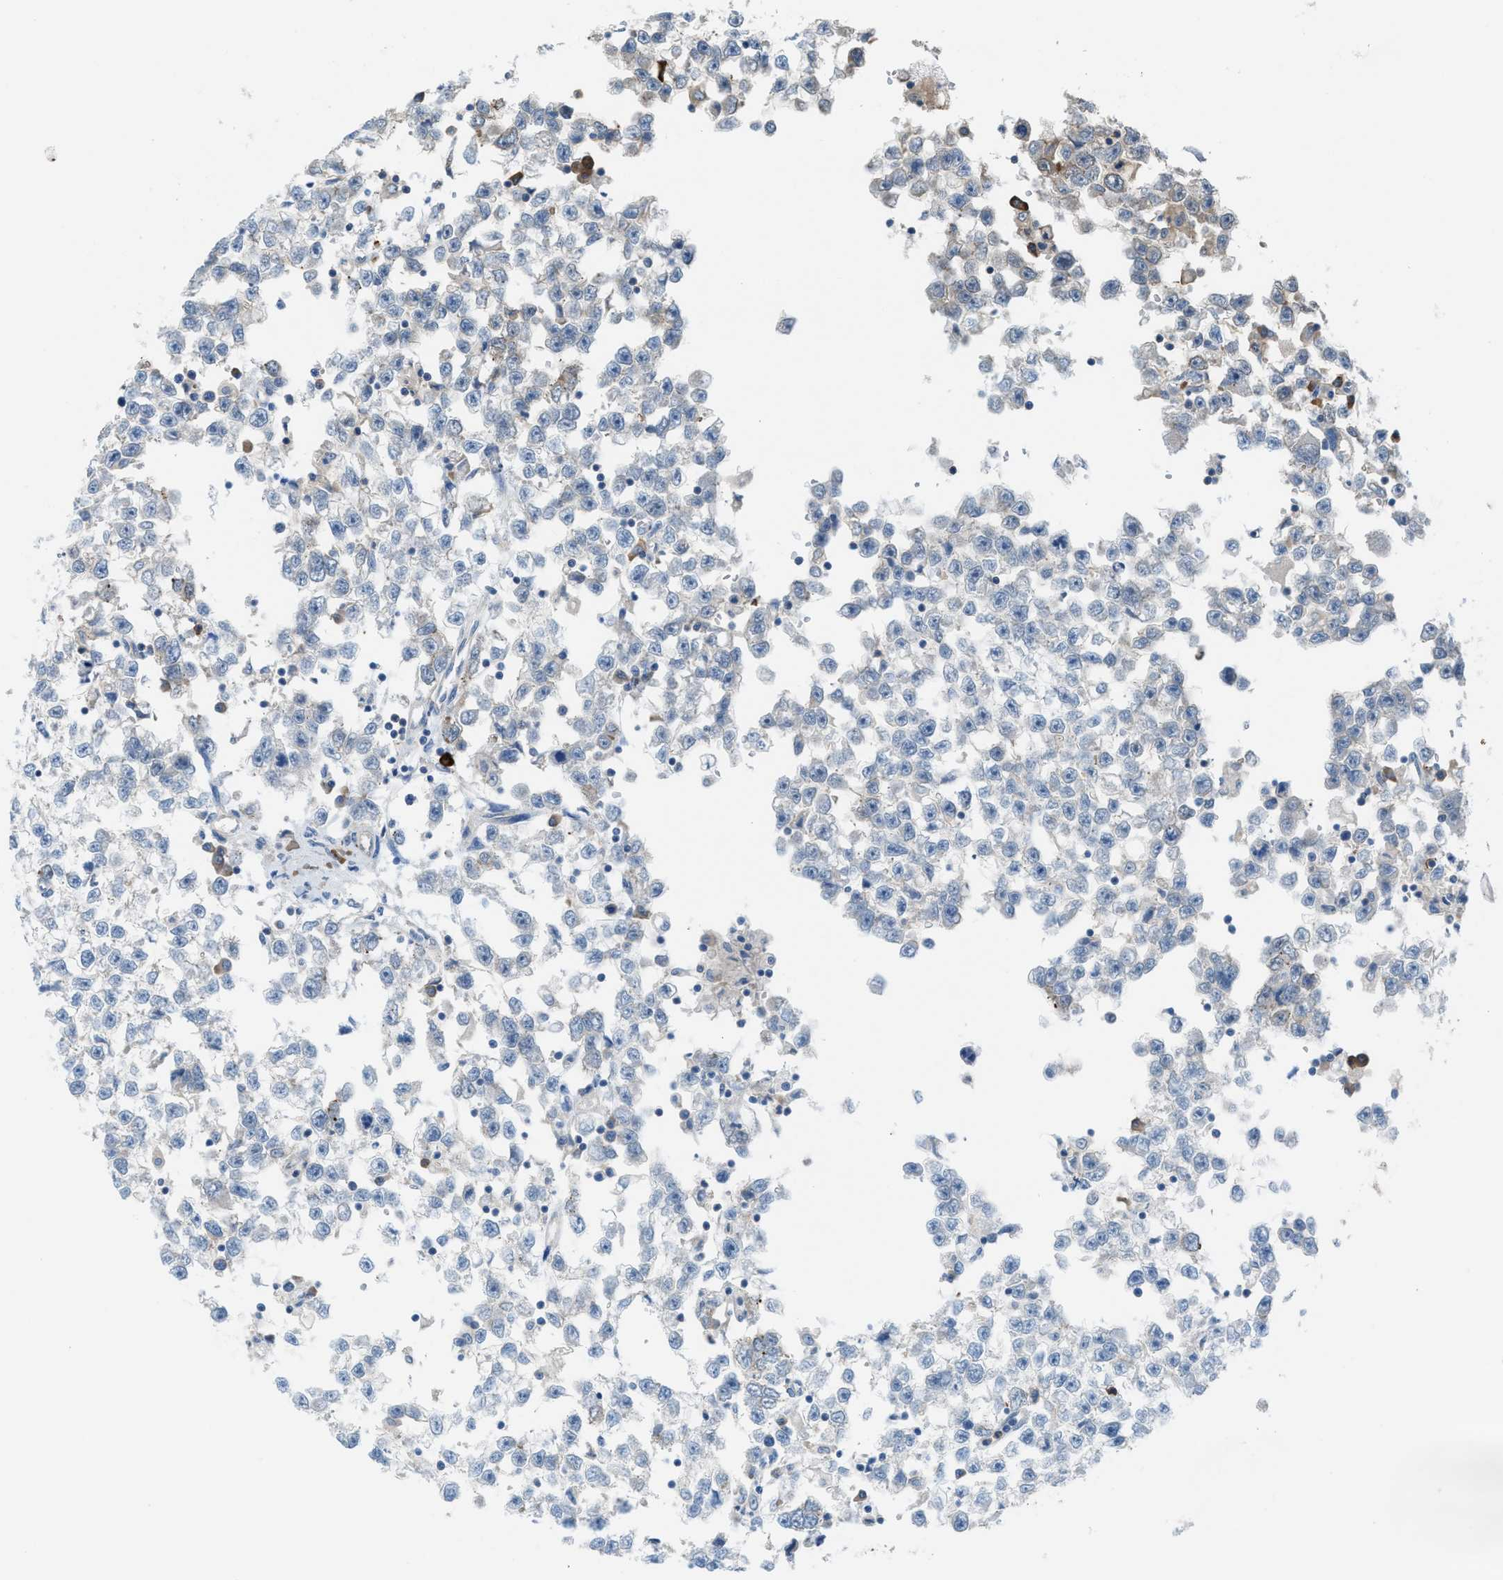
{"staining": {"intensity": "negative", "quantity": "none", "location": "none"}, "tissue": "testis cancer", "cell_type": "Tumor cells", "image_type": "cancer", "snomed": [{"axis": "morphology", "description": "Seminoma, NOS"}, {"axis": "morphology", "description": "Carcinoma, Embryonal, NOS"}, {"axis": "topography", "description": "Testis"}], "caption": "Image shows no protein staining in tumor cells of testis cancer (embryonal carcinoma) tissue. Nuclei are stained in blue.", "gene": "PLAA", "patient": {"sex": "male", "age": 51}}